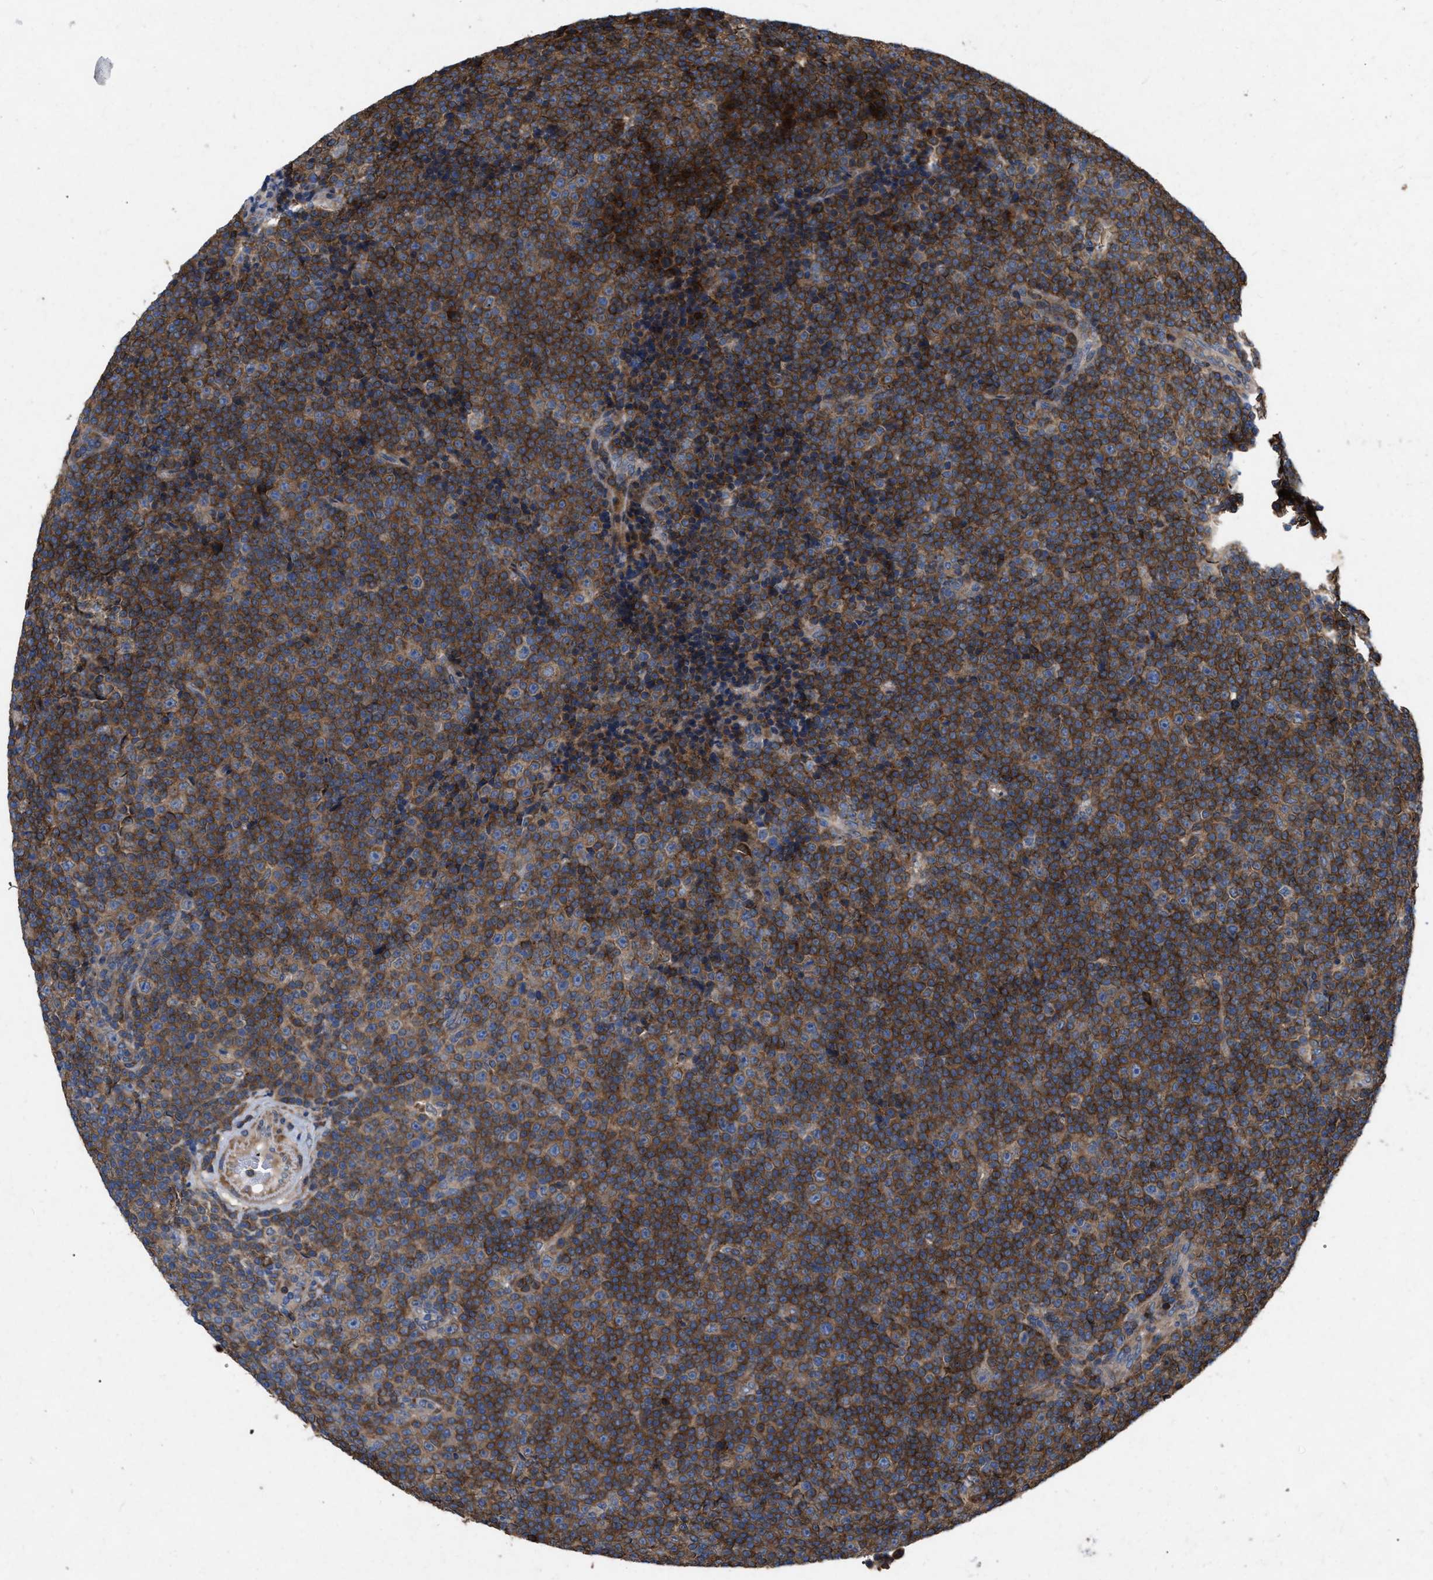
{"staining": {"intensity": "strong", "quantity": ">75%", "location": "cytoplasmic/membranous"}, "tissue": "lymphoma", "cell_type": "Tumor cells", "image_type": "cancer", "snomed": [{"axis": "morphology", "description": "Malignant lymphoma, non-Hodgkin's type, Low grade"}, {"axis": "topography", "description": "Lymph node"}], "caption": "Immunohistochemistry of lymphoma demonstrates high levels of strong cytoplasmic/membranous staining in about >75% of tumor cells.", "gene": "CDKN2C", "patient": {"sex": "female", "age": 67}}